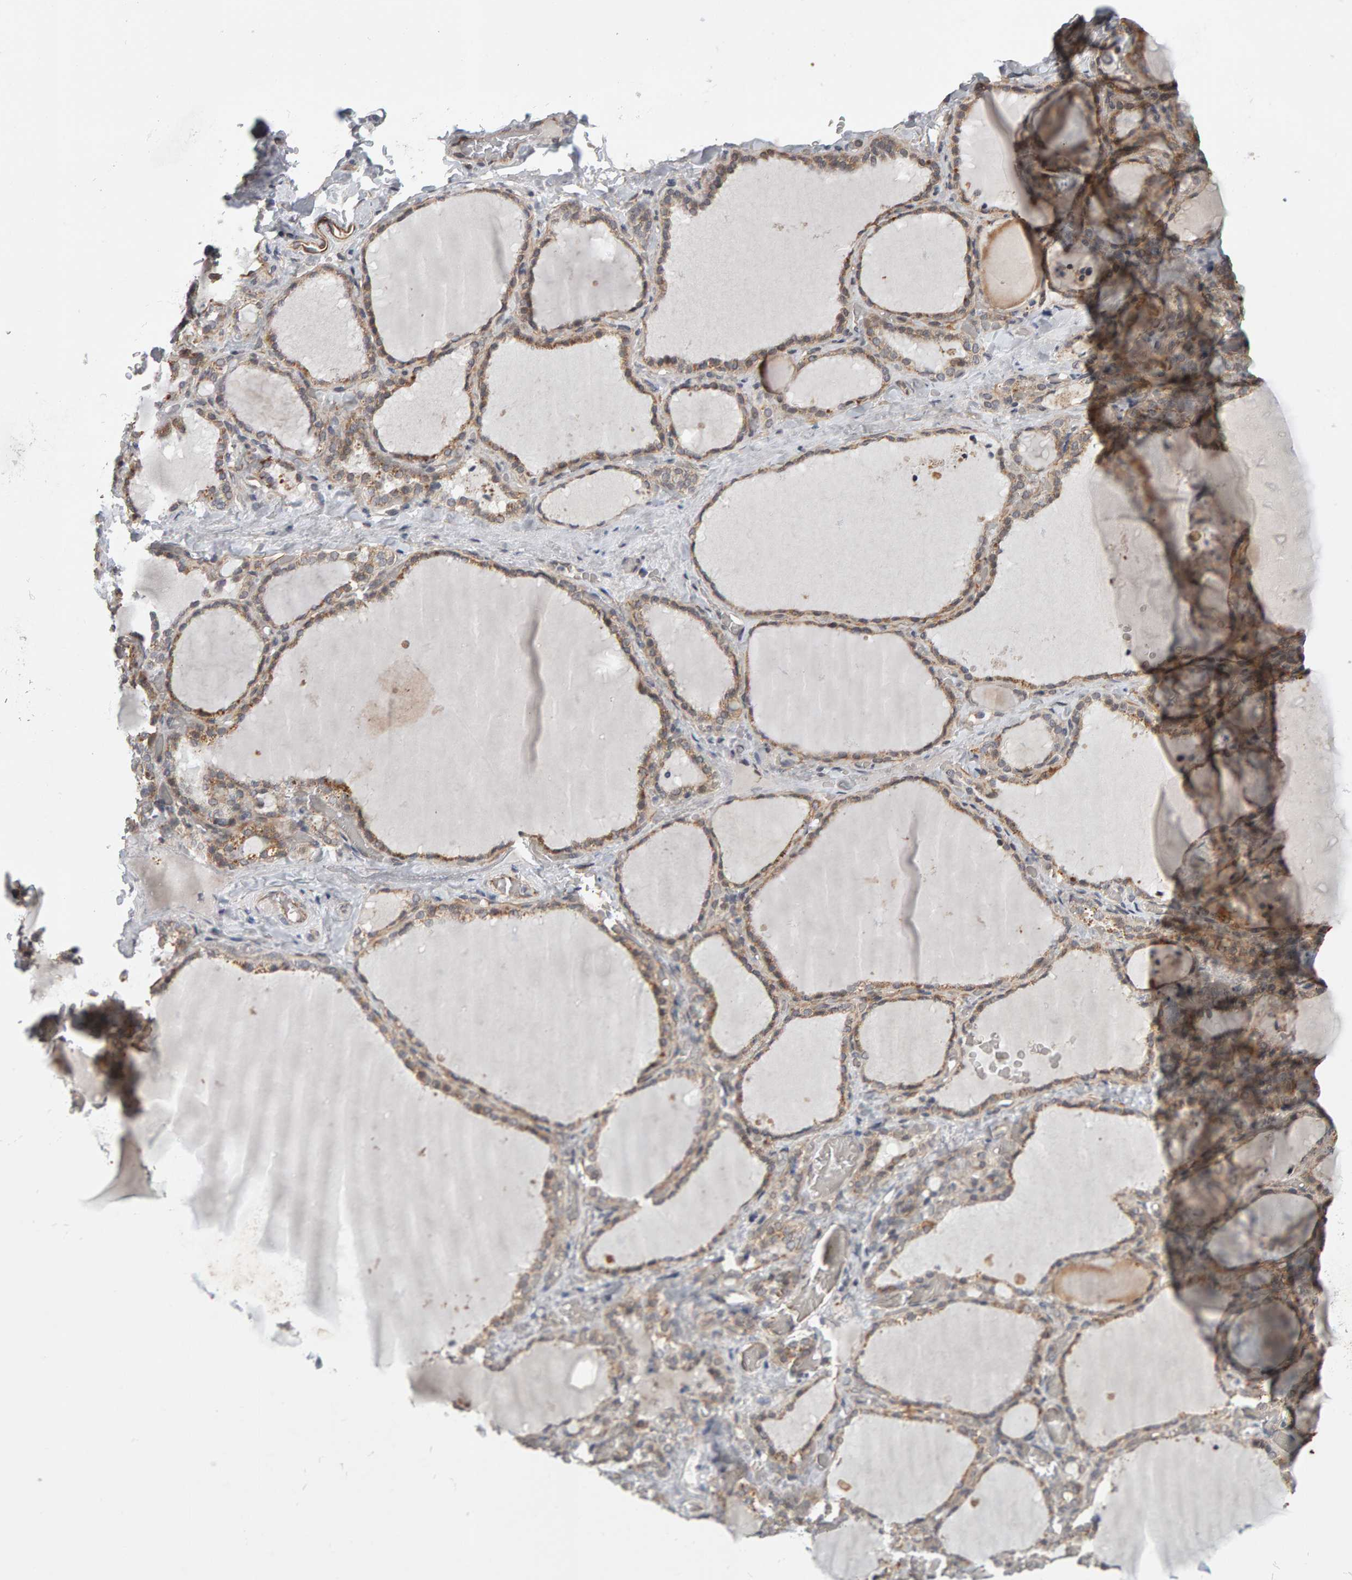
{"staining": {"intensity": "moderate", "quantity": ">75%", "location": "cytoplasmic/membranous,nuclear"}, "tissue": "thyroid gland", "cell_type": "Glandular cells", "image_type": "normal", "snomed": [{"axis": "morphology", "description": "Normal tissue, NOS"}, {"axis": "topography", "description": "Thyroid gland"}], "caption": "Normal thyroid gland displays moderate cytoplasmic/membranous,nuclear expression in approximately >75% of glandular cells Using DAB (3,3'-diaminobenzidine) (brown) and hematoxylin (blue) stains, captured at high magnification using brightfield microscopy..", "gene": "DAP3", "patient": {"sex": "female", "age": 22}}